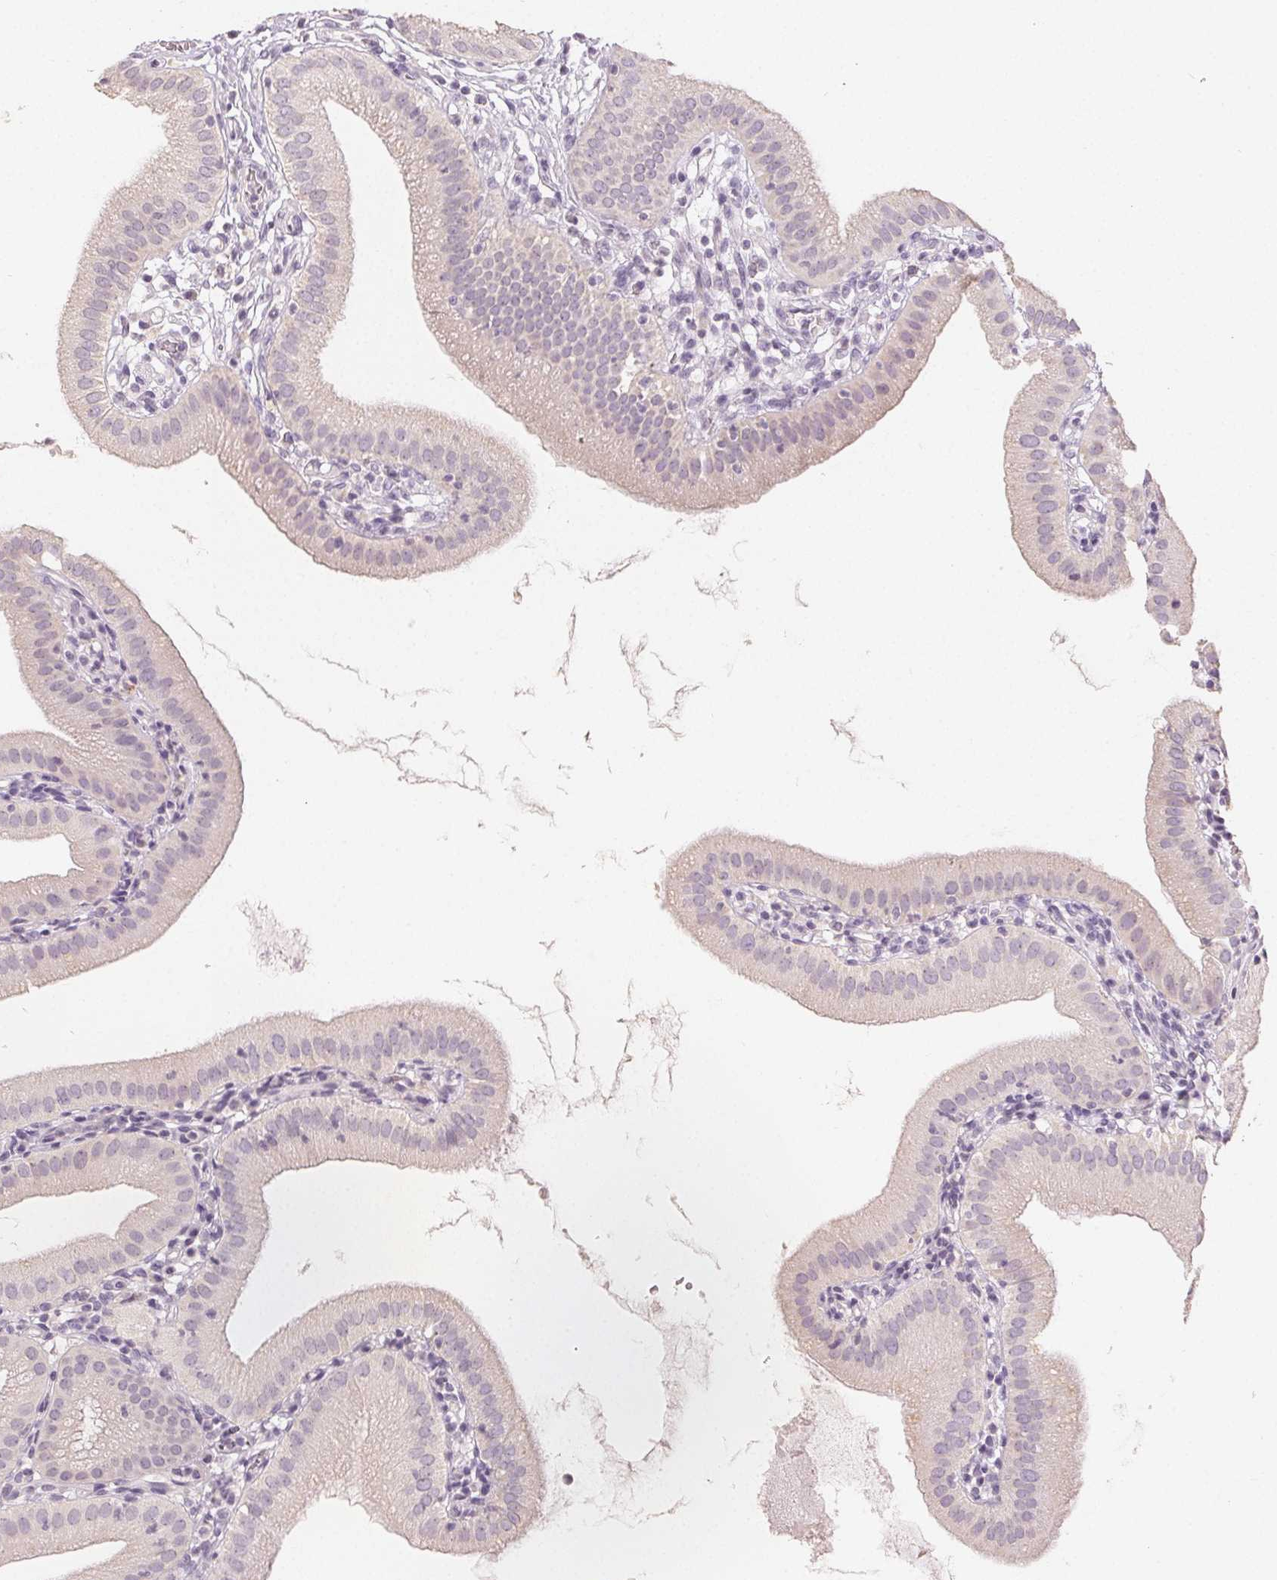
{"staining": {"intensity": "negative", "quantity": "none", "location": "none"}, "tissue": "gallbladder", "cell_type": "Glandular cells", "image_type": "normal", "snomed": [{"axis": "morphology", "description": "Normal tissue, NOS"}, {"axis": "topography", "description": "Gallbladder"}], "caption": "Glandular cells are negative for brown protein staining in unremarkable gallbladder. The staining was performed using DAB (3,3'-diaminobenzidine) to visualize the protein expression in brown, while the nuclei were stained in blue with hematoxylin (Magnification: 20x).", "gene": "LVRN", "patient": {"sex": "female", "age": 65}}